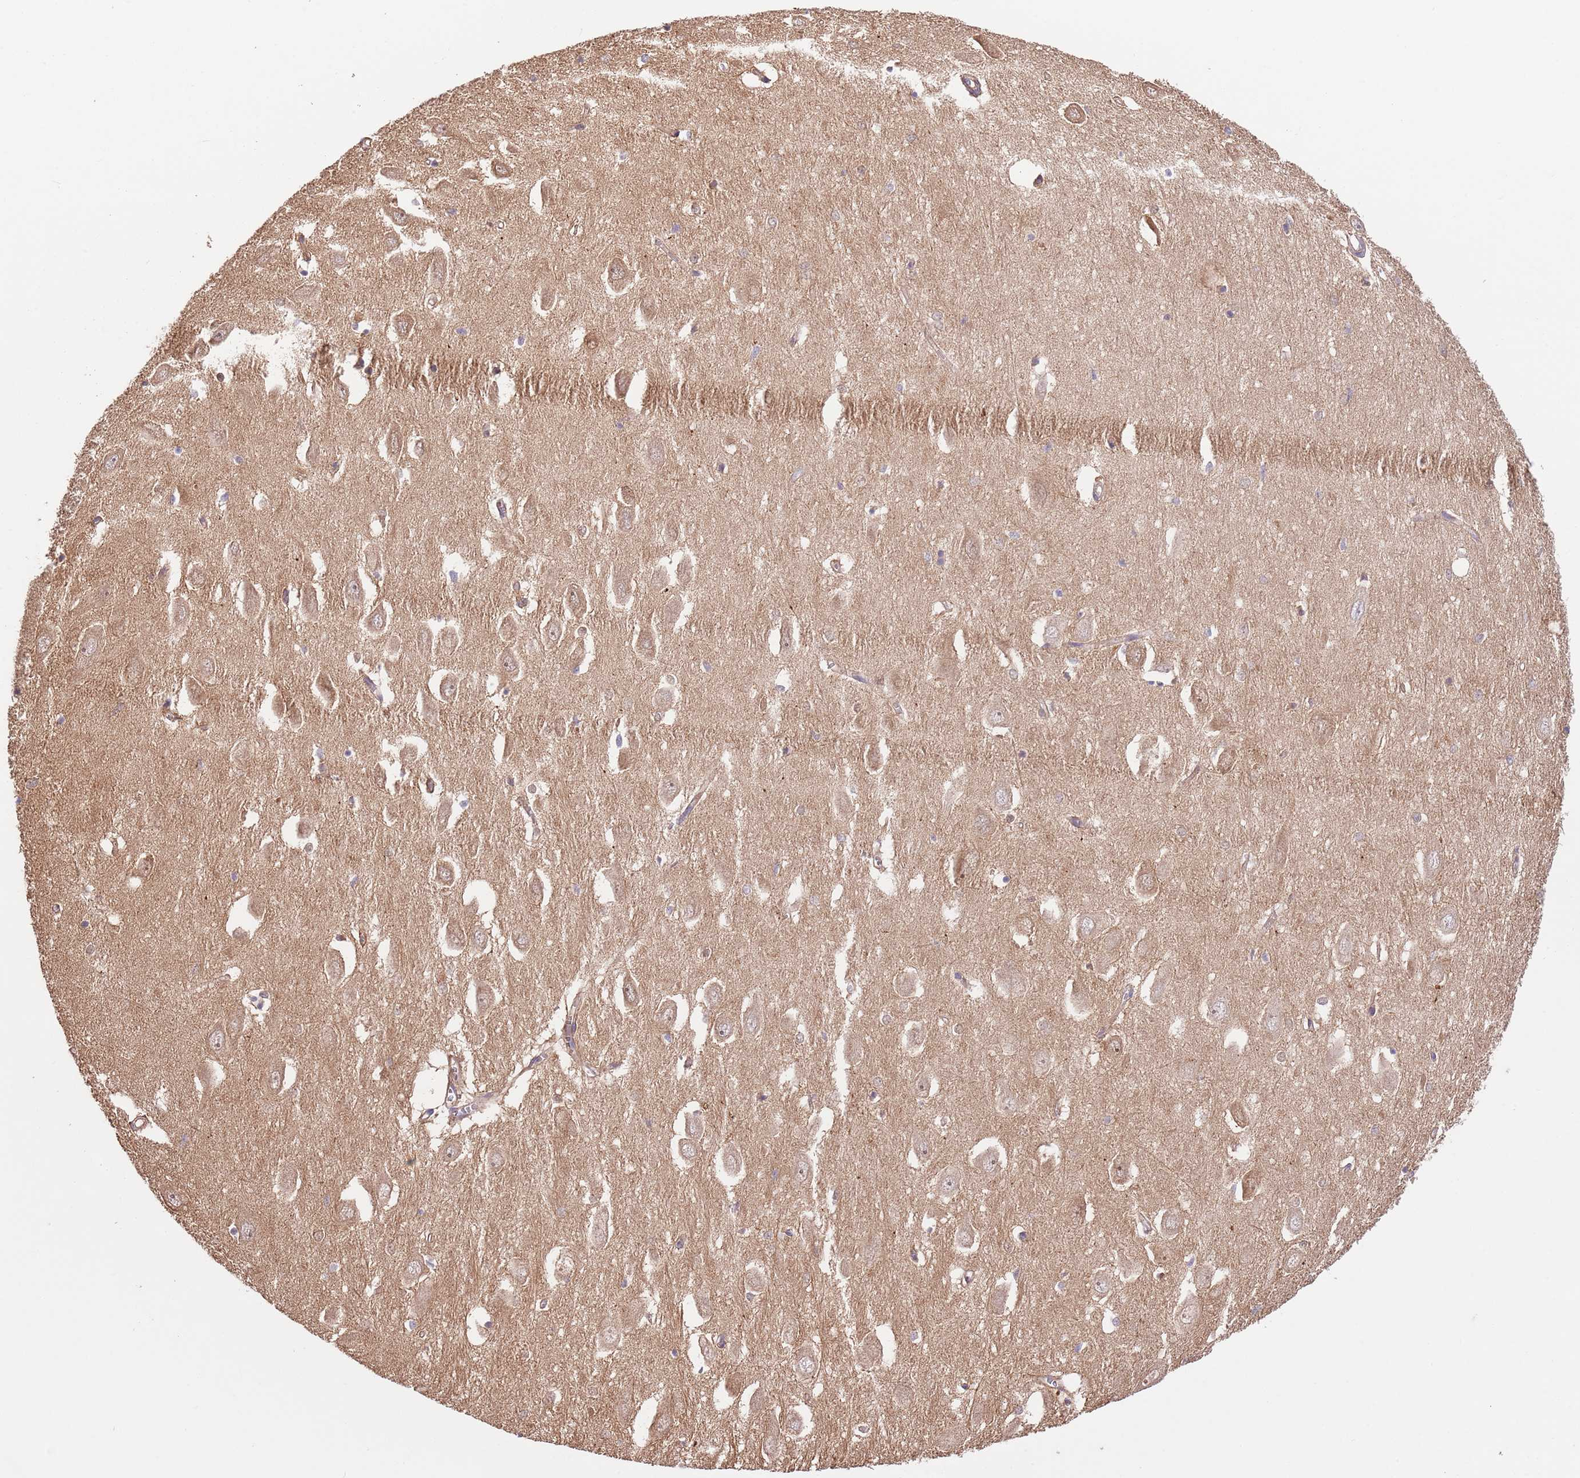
{"staining": {"intensity": "weak", "quantity": "<25%", "location": "cytoplasmic/membranous"}, "tissue": "hippocampus", "cell_type": "Glial cells", "image_type": "normal", "snomed": [{"axis": "morphology", "description": "Normal tissue, NOS"}, {"axis": "topography", "description": "Hippocampus"}], "caption": "IHC of benign human hippocampus demonstrates no expression in glial cells. (DAB immunohistochemistry, high magnification).", "gene": "FAM89B", "patient": {"sex": "female", "age": 64}}